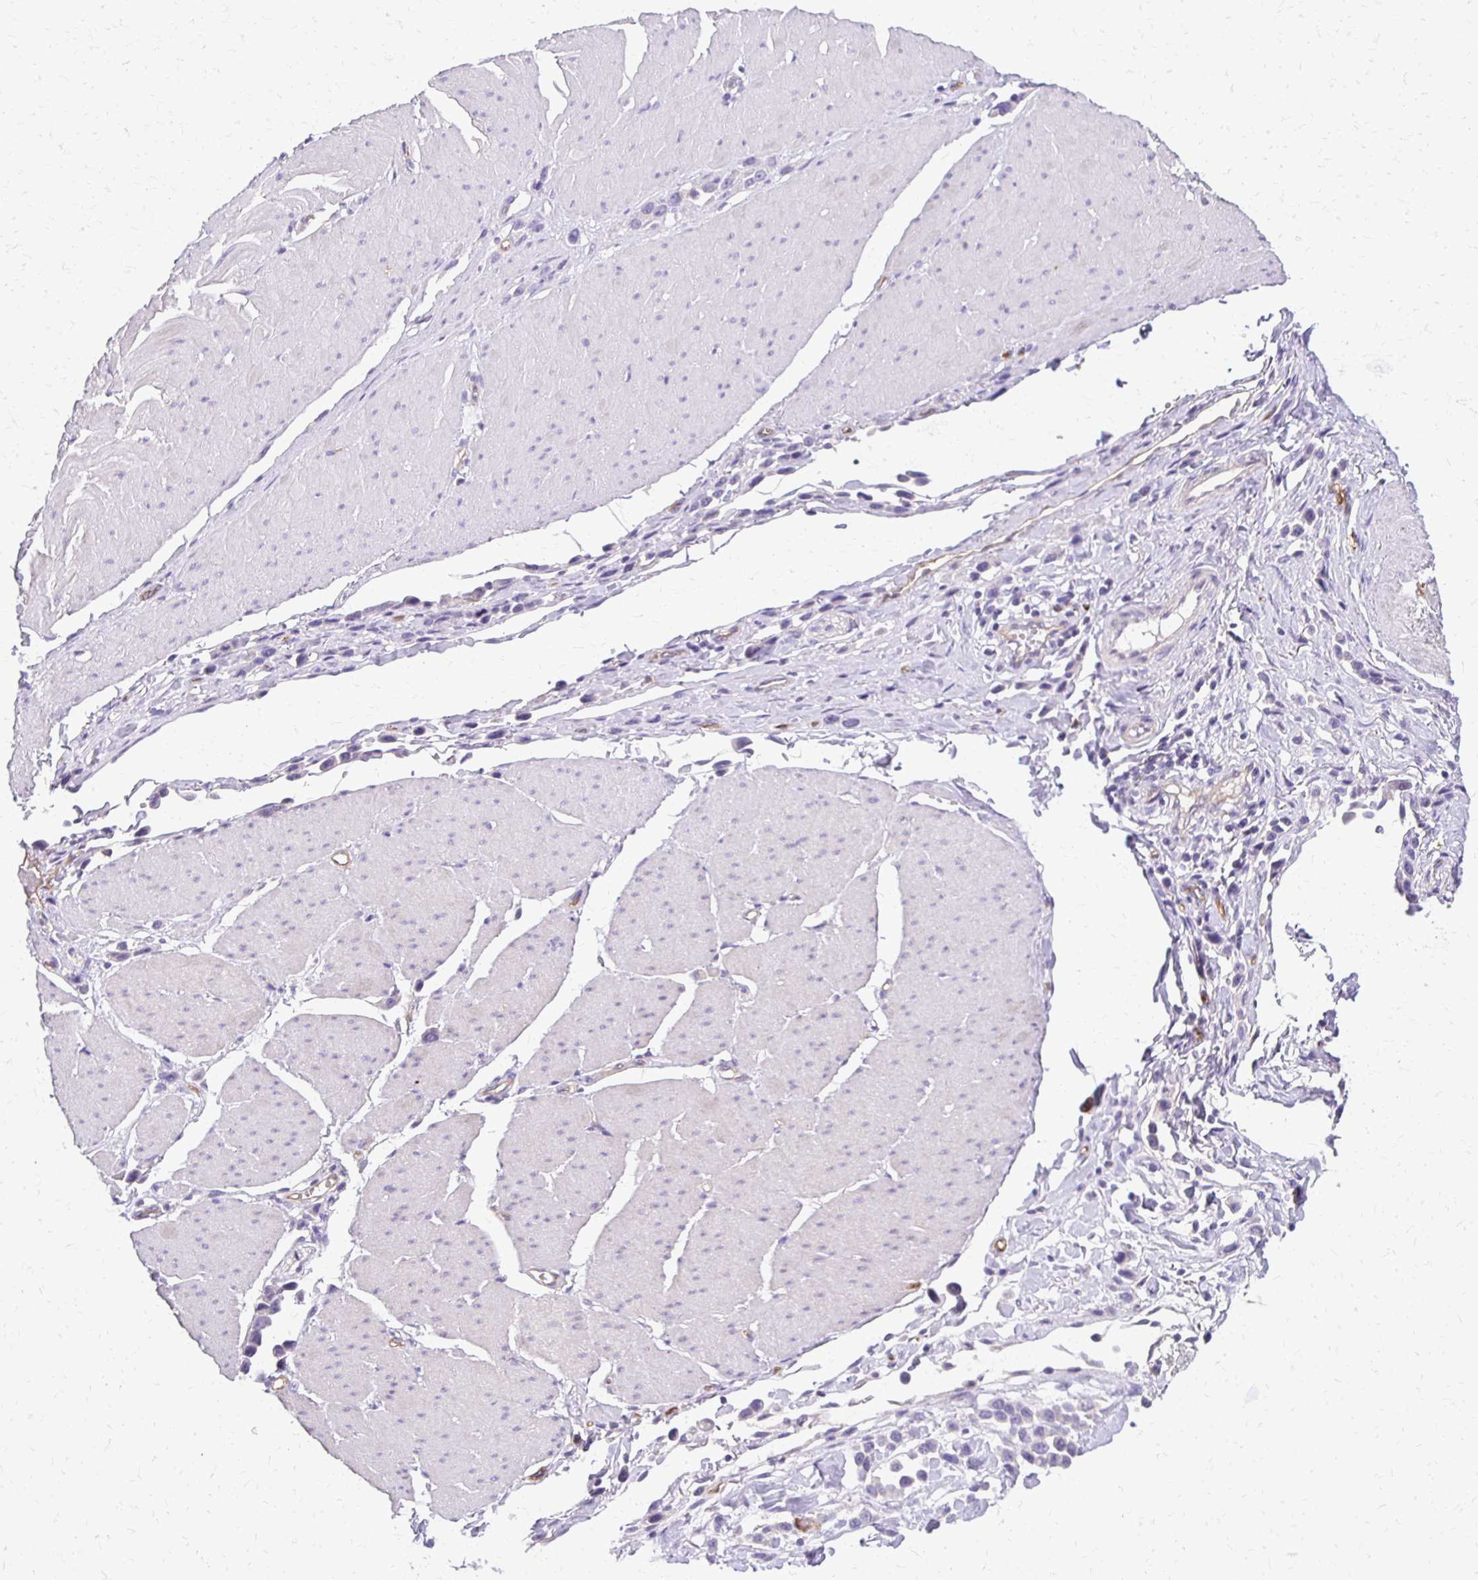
{"staining": {"intensity": "negative", "quantity": "none", "location": "none"}, "tissue": "stomach cancer", "cell_type": "Tumor cells", "image_type": "cancer", "snomed": [{"axis": "morphology", "description": "Adenocarcinoma, NOS"}, {"axis": "topography", "description": "Stomach"}], "caption": "Photomicrograph shows no protein positivity in tumor cells of stomach cancer (adenocarcinoma) tissue.", "gene": "TTYH1", "patient": {"sex": "male", "age": 47}}